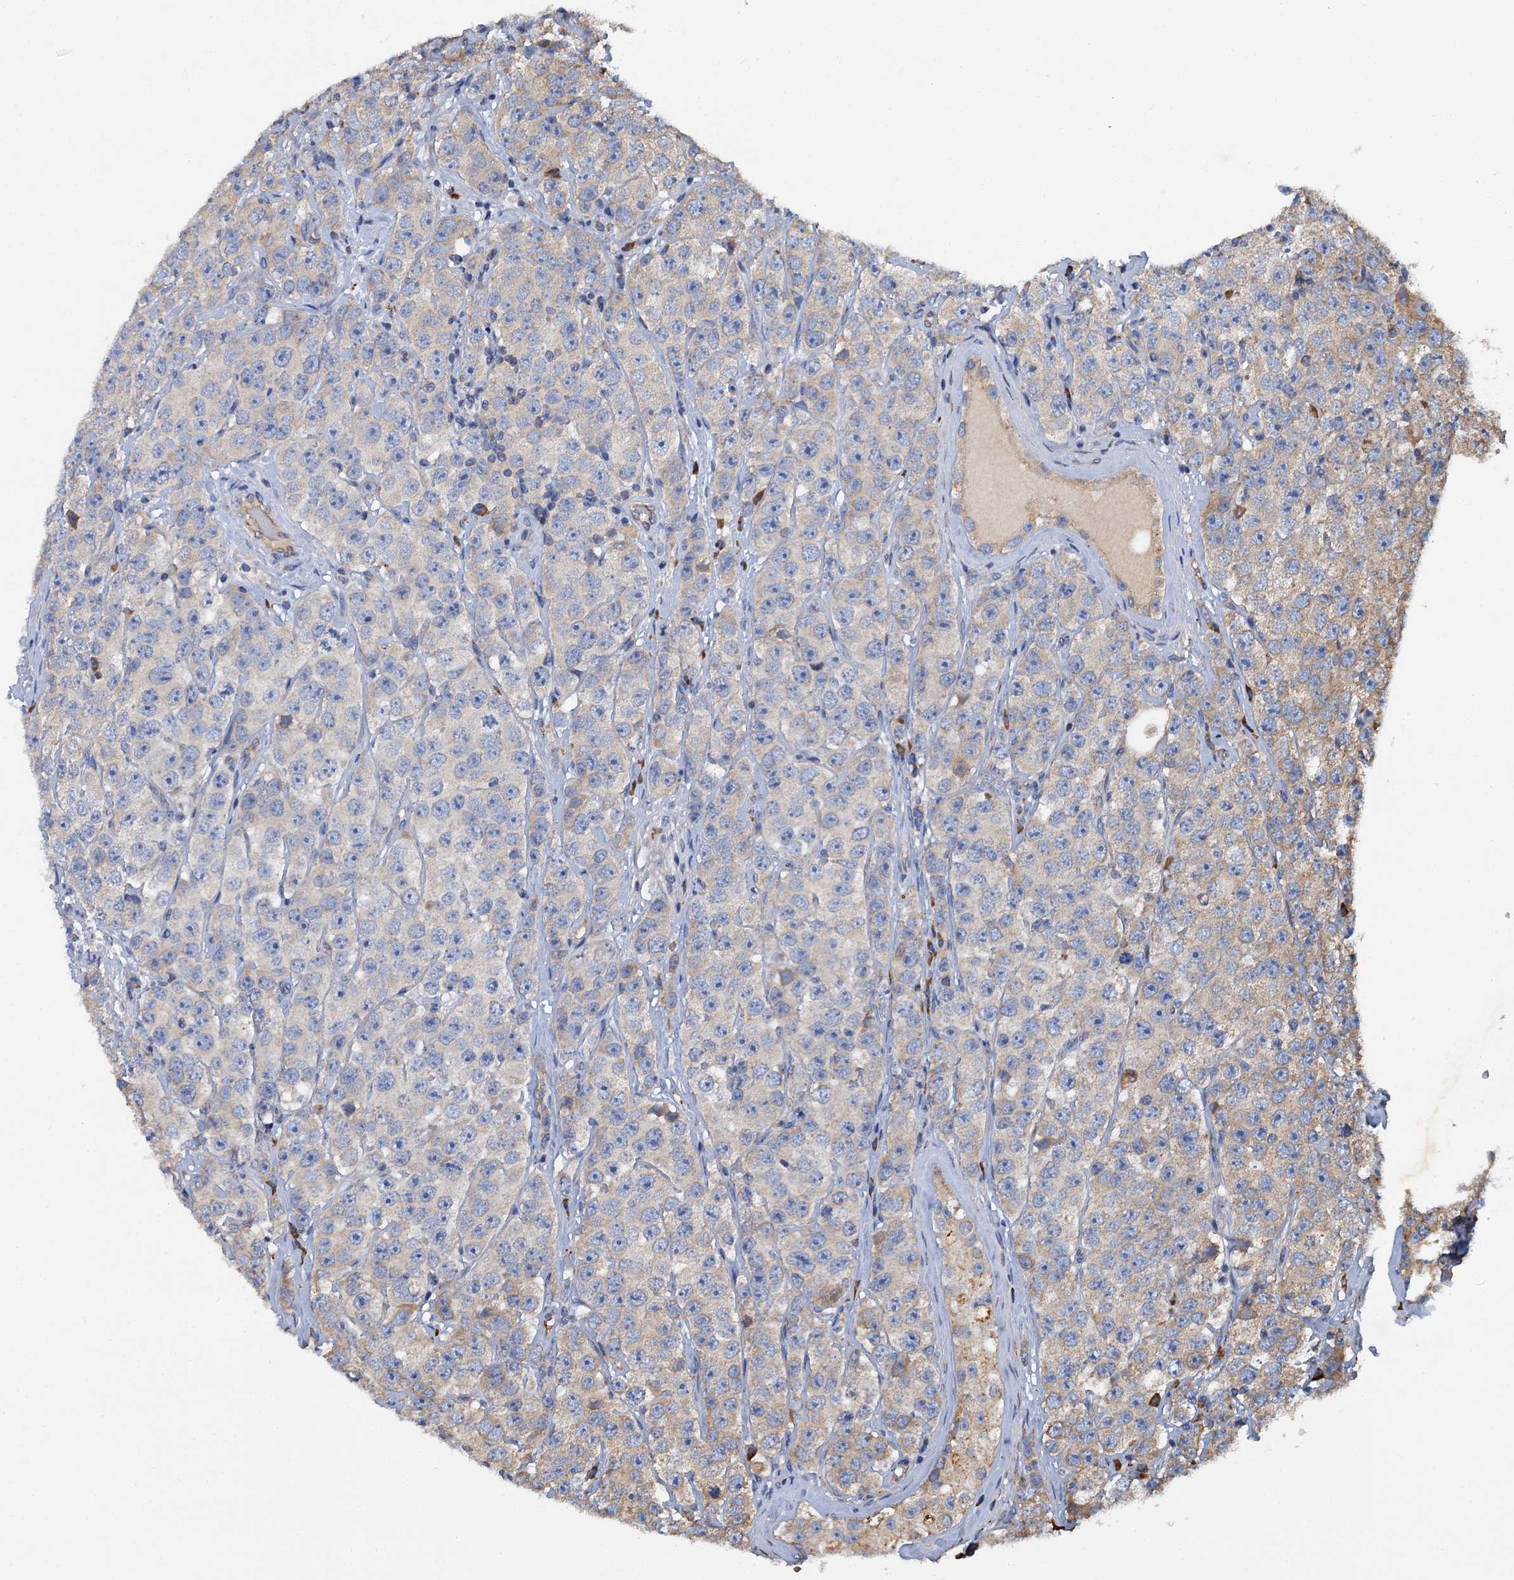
{"staining": {"intensity": "moderate", "quantity": "<25%", "location": "cytoplasmic/membranous"}, "tissue": "testis cancer", "cell_type": "Tumor cells", "image_type": "cancer", "snomed": [{"axis": "morphology", "description": "Seminoma, NOS"}, {"axis": "topography", "description": "Testis"}], "caption": "Immunohistochemistry histopathology image of neoplastic tissue: testis cancer stained using immunohistochemistry (IHC) demonstrates low levels of moderate protein expression localized specifically in the cytoplasmic/membranous of tumor cells, appearing as a cytoplasmic/membranous brown color.", "gene": "LINS1", "patient": {"sex": "male", "age": 28}}